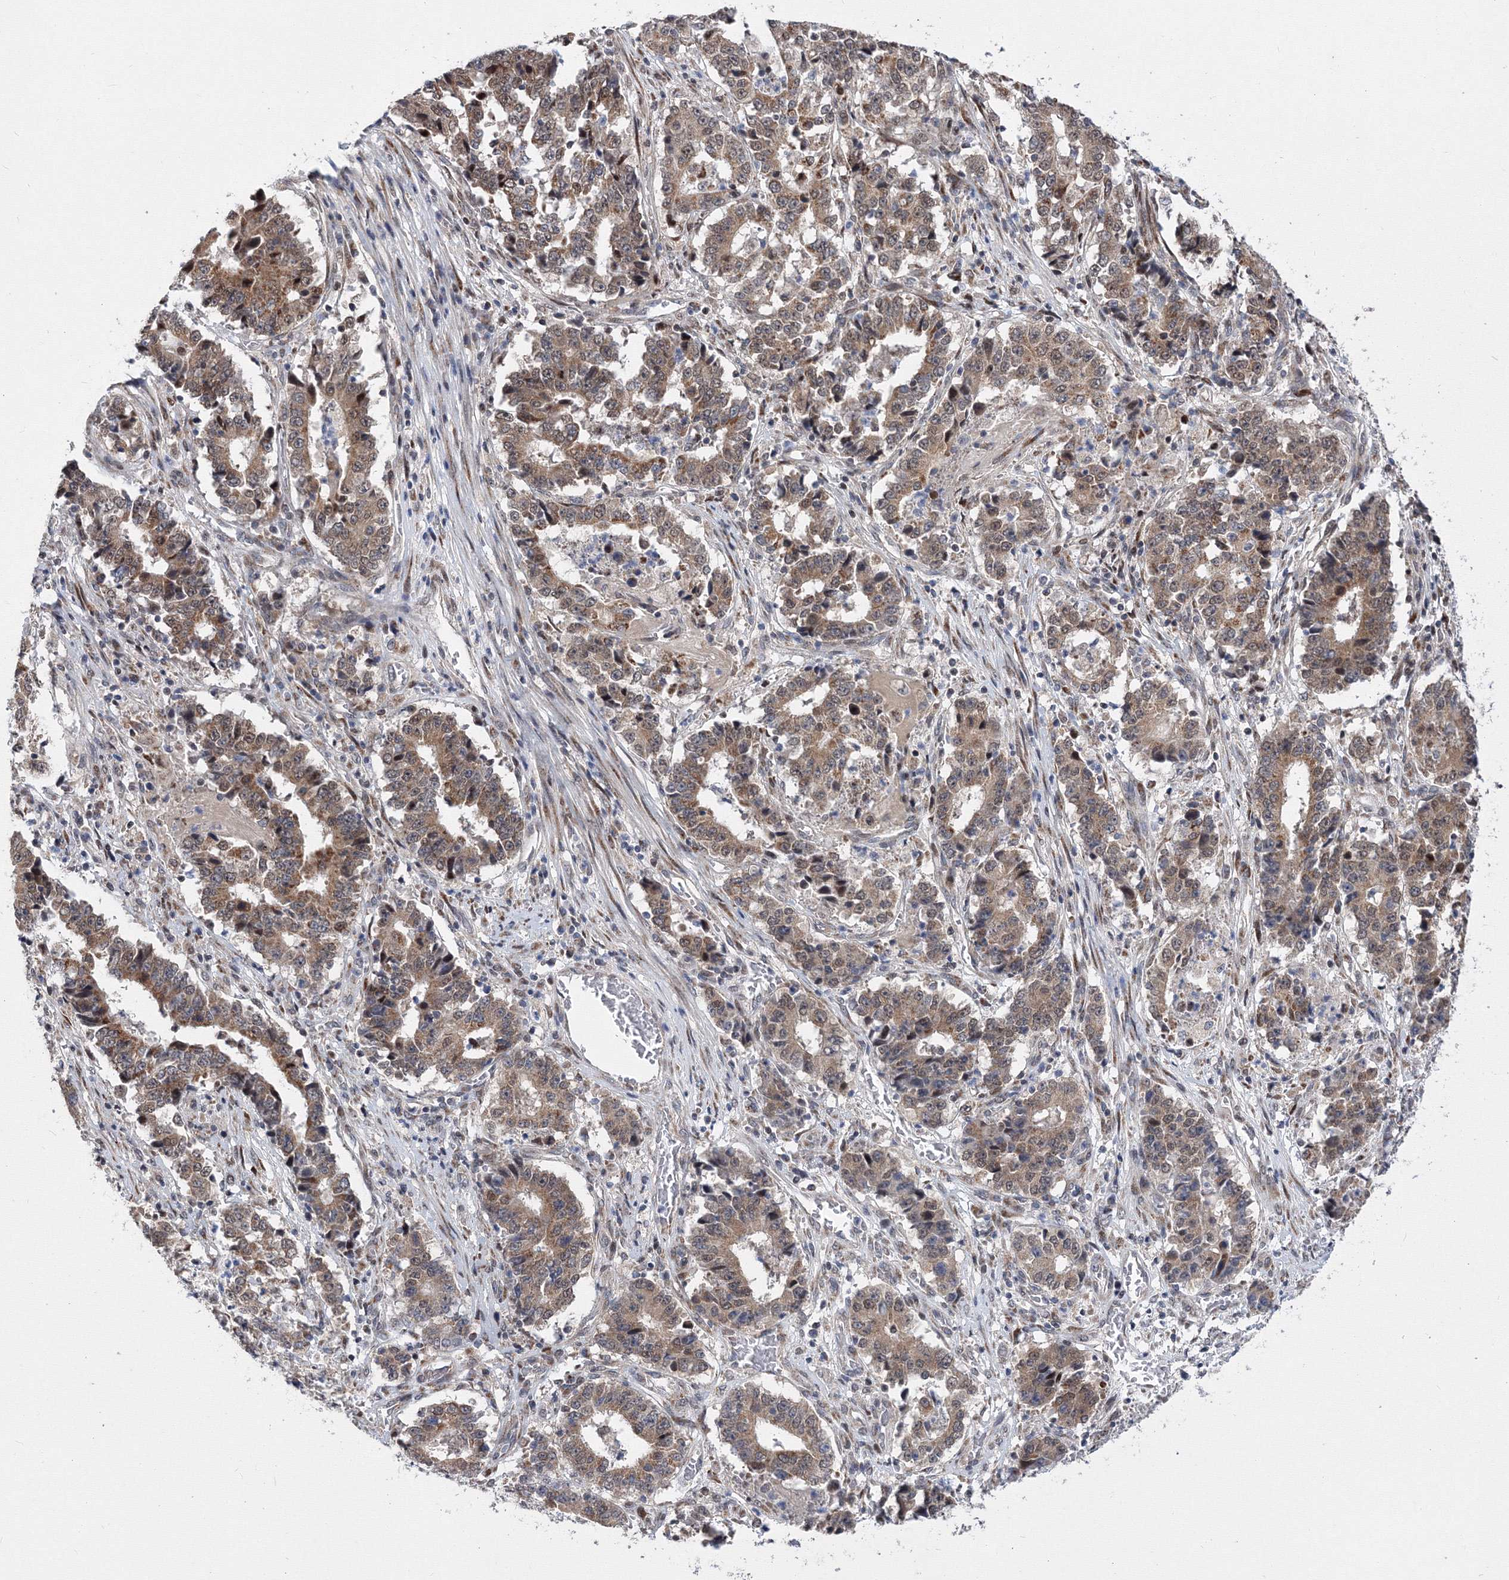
{"staining": {"intensity": "moderate", "quantity": ">75%", "location": "cytoplasmic/membranous,nuclear"}, "tissue": "stomach cancer", "cell_type": "Tumor cells", "image_type": "cancer", "snomed": [{"axis": "morphology", "description": "Adenocarcinoma, NOS"}, {"axis": "topography", "description": "Stomach"}], "caption": "Adenocarcinoma (stomach) stained with a brown dye shows moderate cytoplasmic/membranous and nuclear positive positivity in approximately >75% of tumor cells.", "gene": "GPN1", "patient": {"sex": "male", "age": 59}}